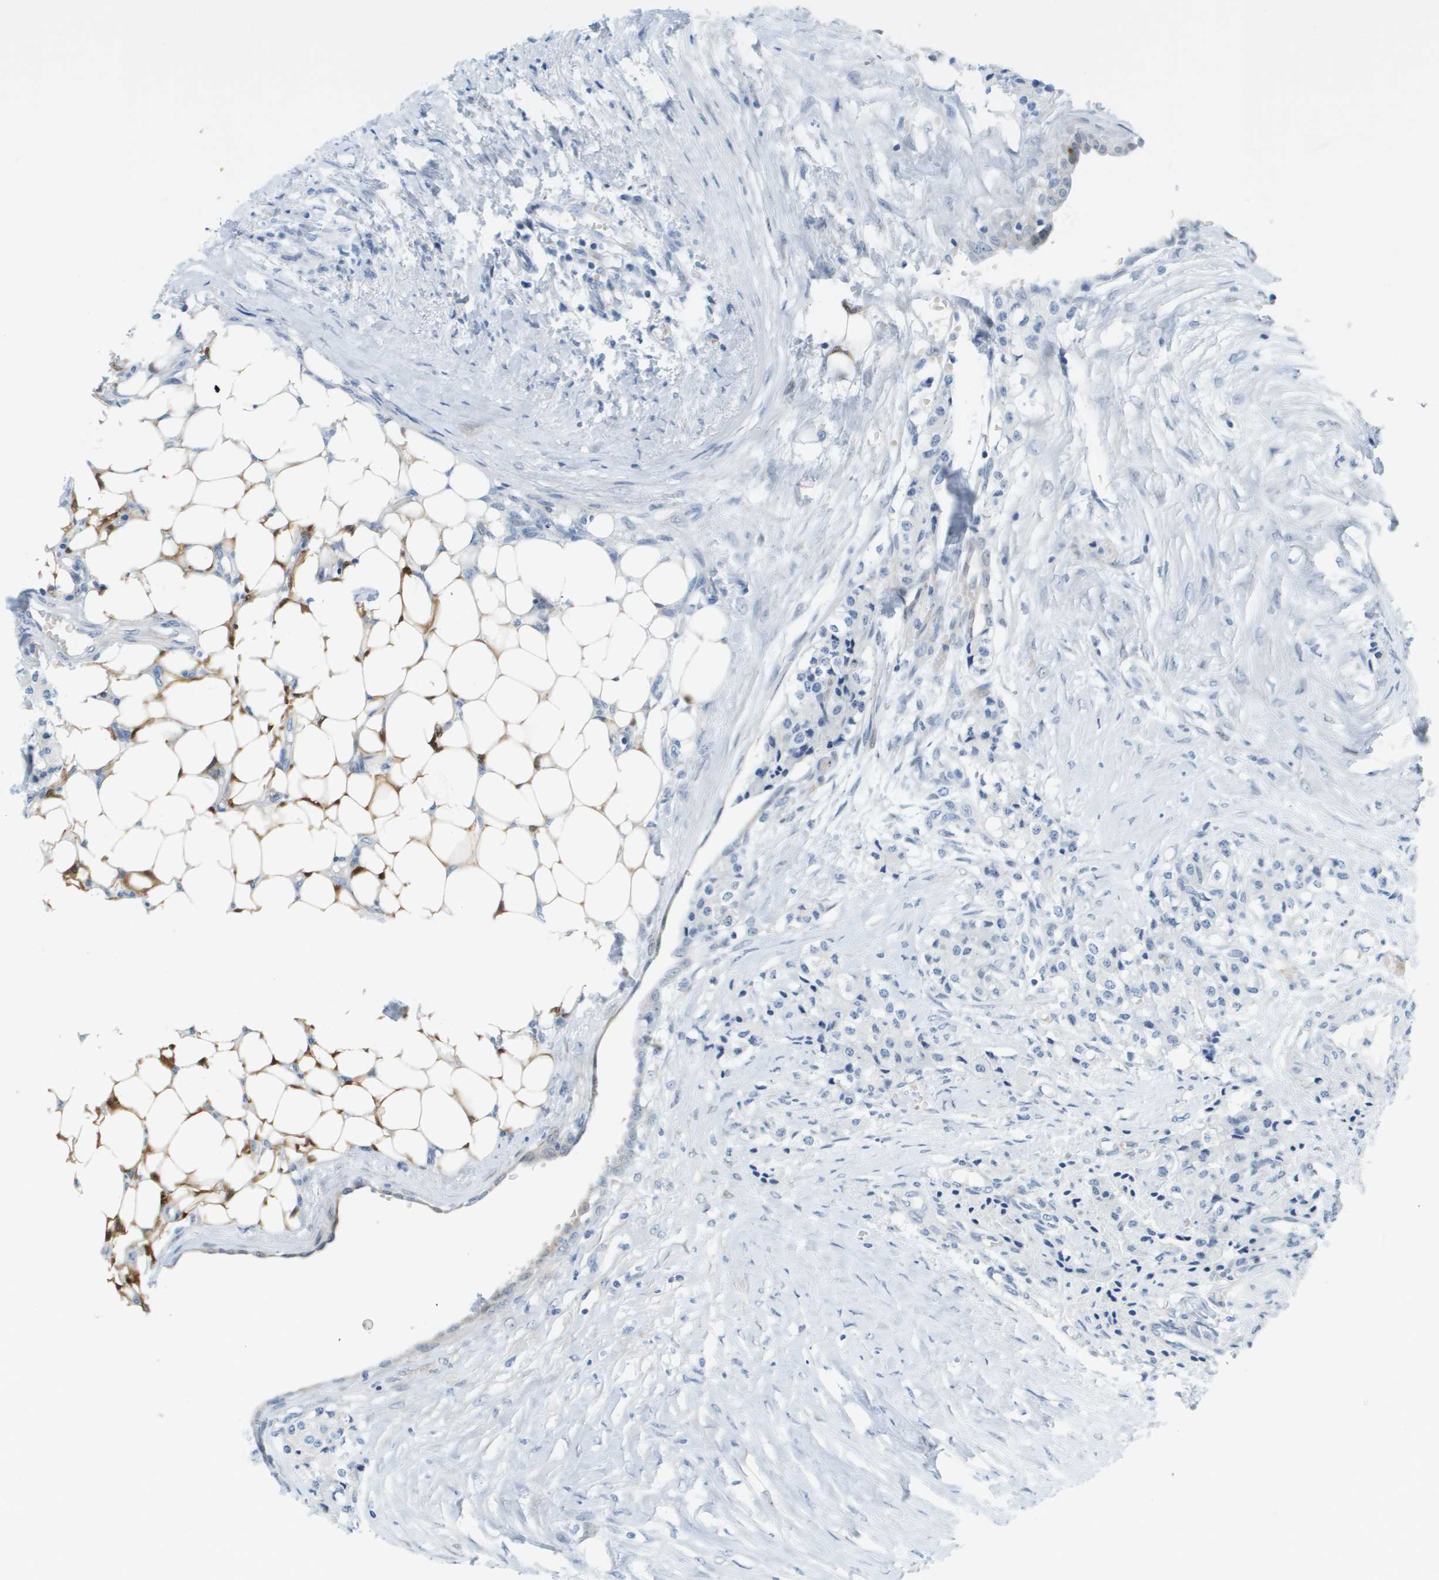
{"staining": {"intensity": "negative", "quantity": "none", "location": "none"}, "tissue": "carcinoid", "cell_type": "Tumor cells", "image_type": "cancer", "snomed": [{"axis": "morphology", "description": "Carcinoid, malignant, NOS"}, {"axis": "topography", "description": "Colon"}], "caption": "A micrograph of human malignant carcinoid is negative for staining in tumor cells. The staining was performed using DAB (3,3'-diaminobenzidine) to visualize the protein expression in brown, while the nuclei were stained in blue with hematoxylin (Magnification: 20x).", "gene": "CUL9", "patient": {"sex": "female", "age": 52}}